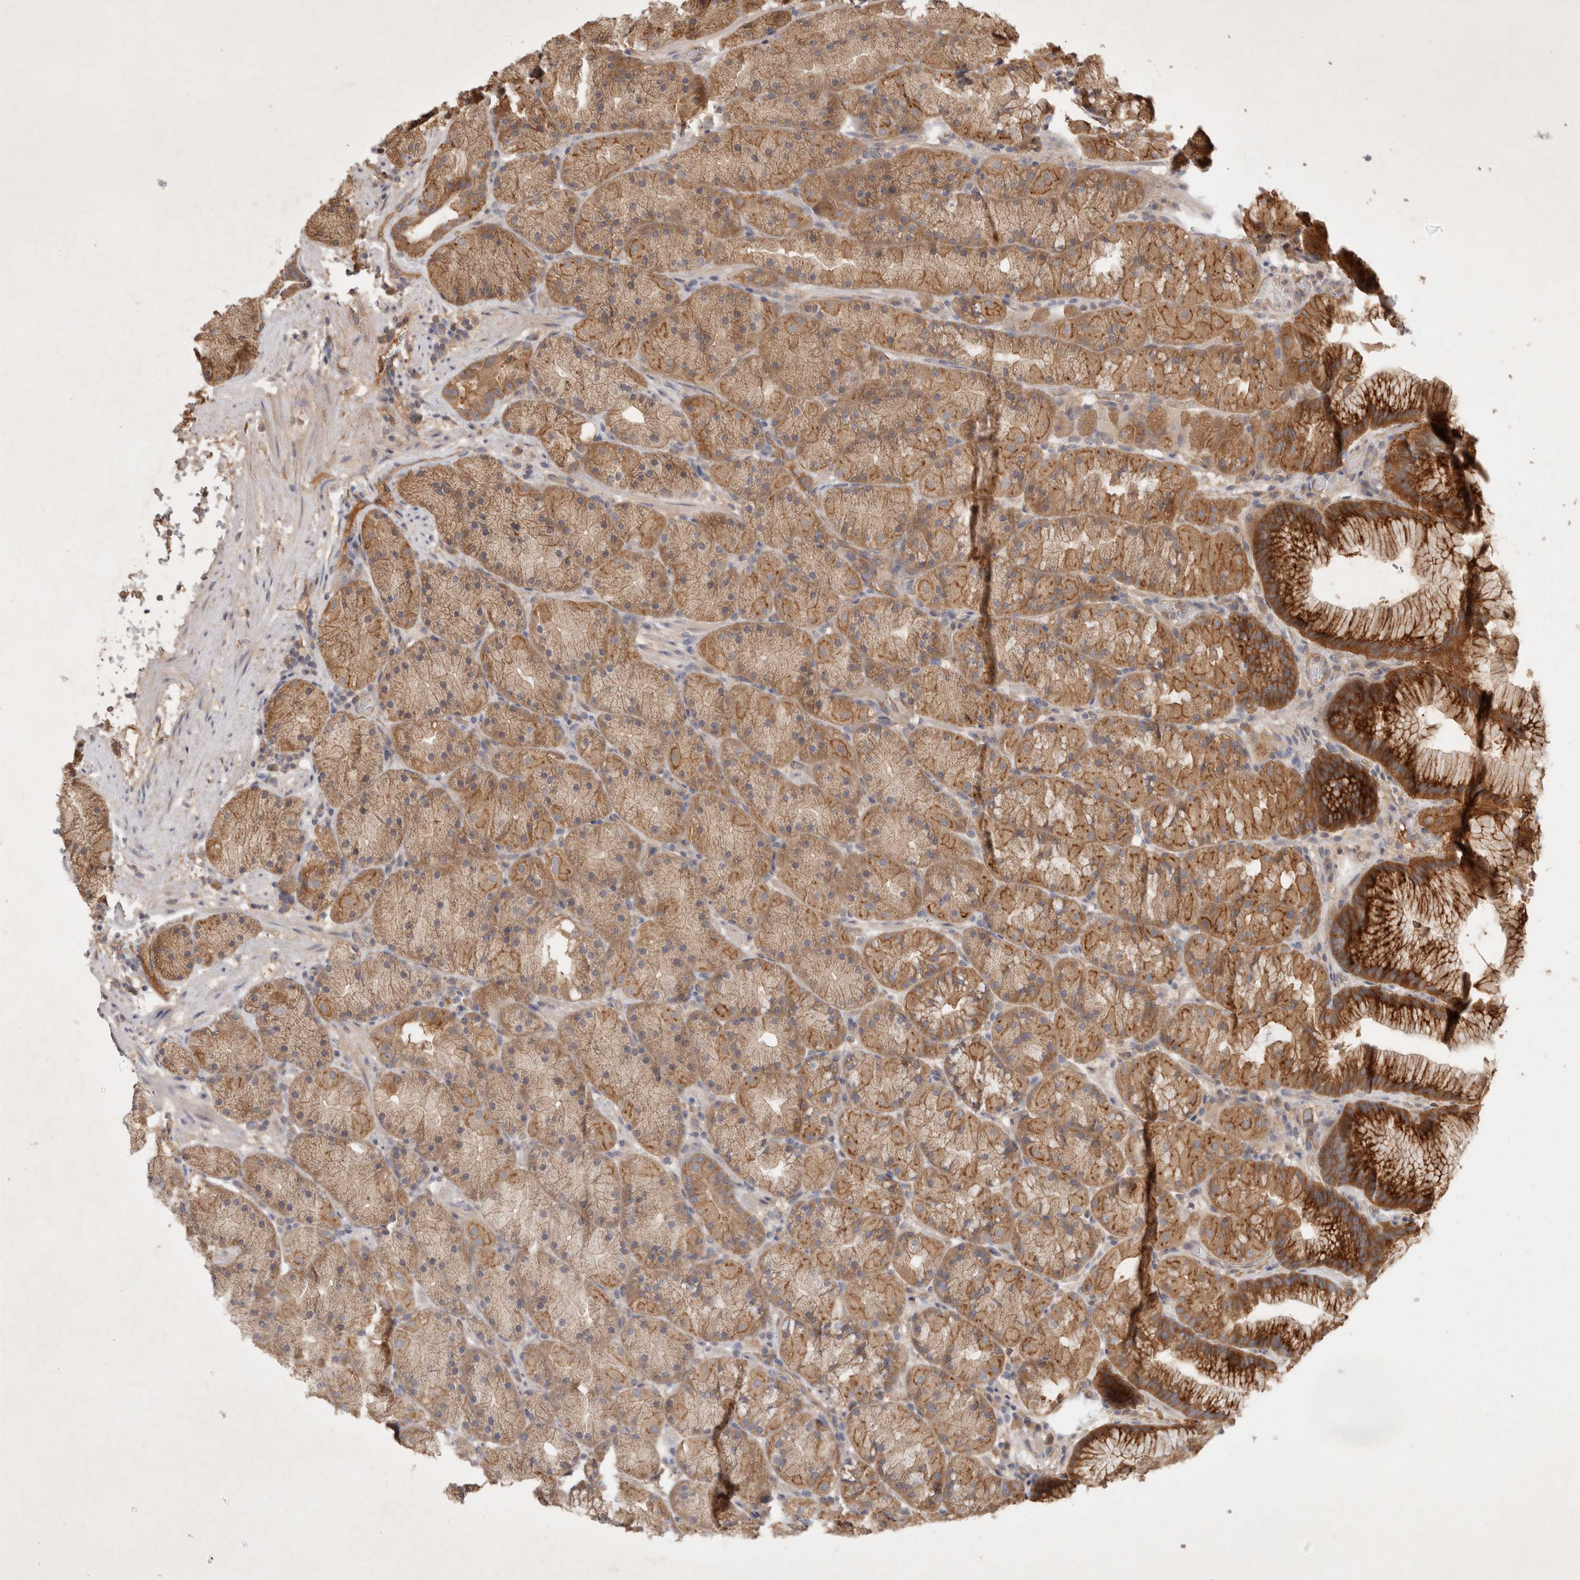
{"staining": {"intensity": "strong", "quantity": ">75%", "location": "cytoplasmic/membranous"}, "tissue": "stomach", "cell_type": "Glandular cells", "image_type": "normal", "snomed": [{"axis": "morphology", "description": "Normal tissue, NOS"}, {"axis": "topography", "description": "Stomach, upper"}, {"axis": "topography", "description": "Stomach"}], "caption": "Immunohistochemistry (DAB (3,3'-diaminobenzidine)) staining of benign human stomach demonstrates strong cytoplasmic/membranous protein positivity in approximately >75% of glandular cells. The staining was performed using DAB to visualize the protein expression in brown, while the nuclei were stained in blue with hematoxylin (Magnification: 20x).", "gene": "YES1", "patient": {"sex": "male", "age": 48}}